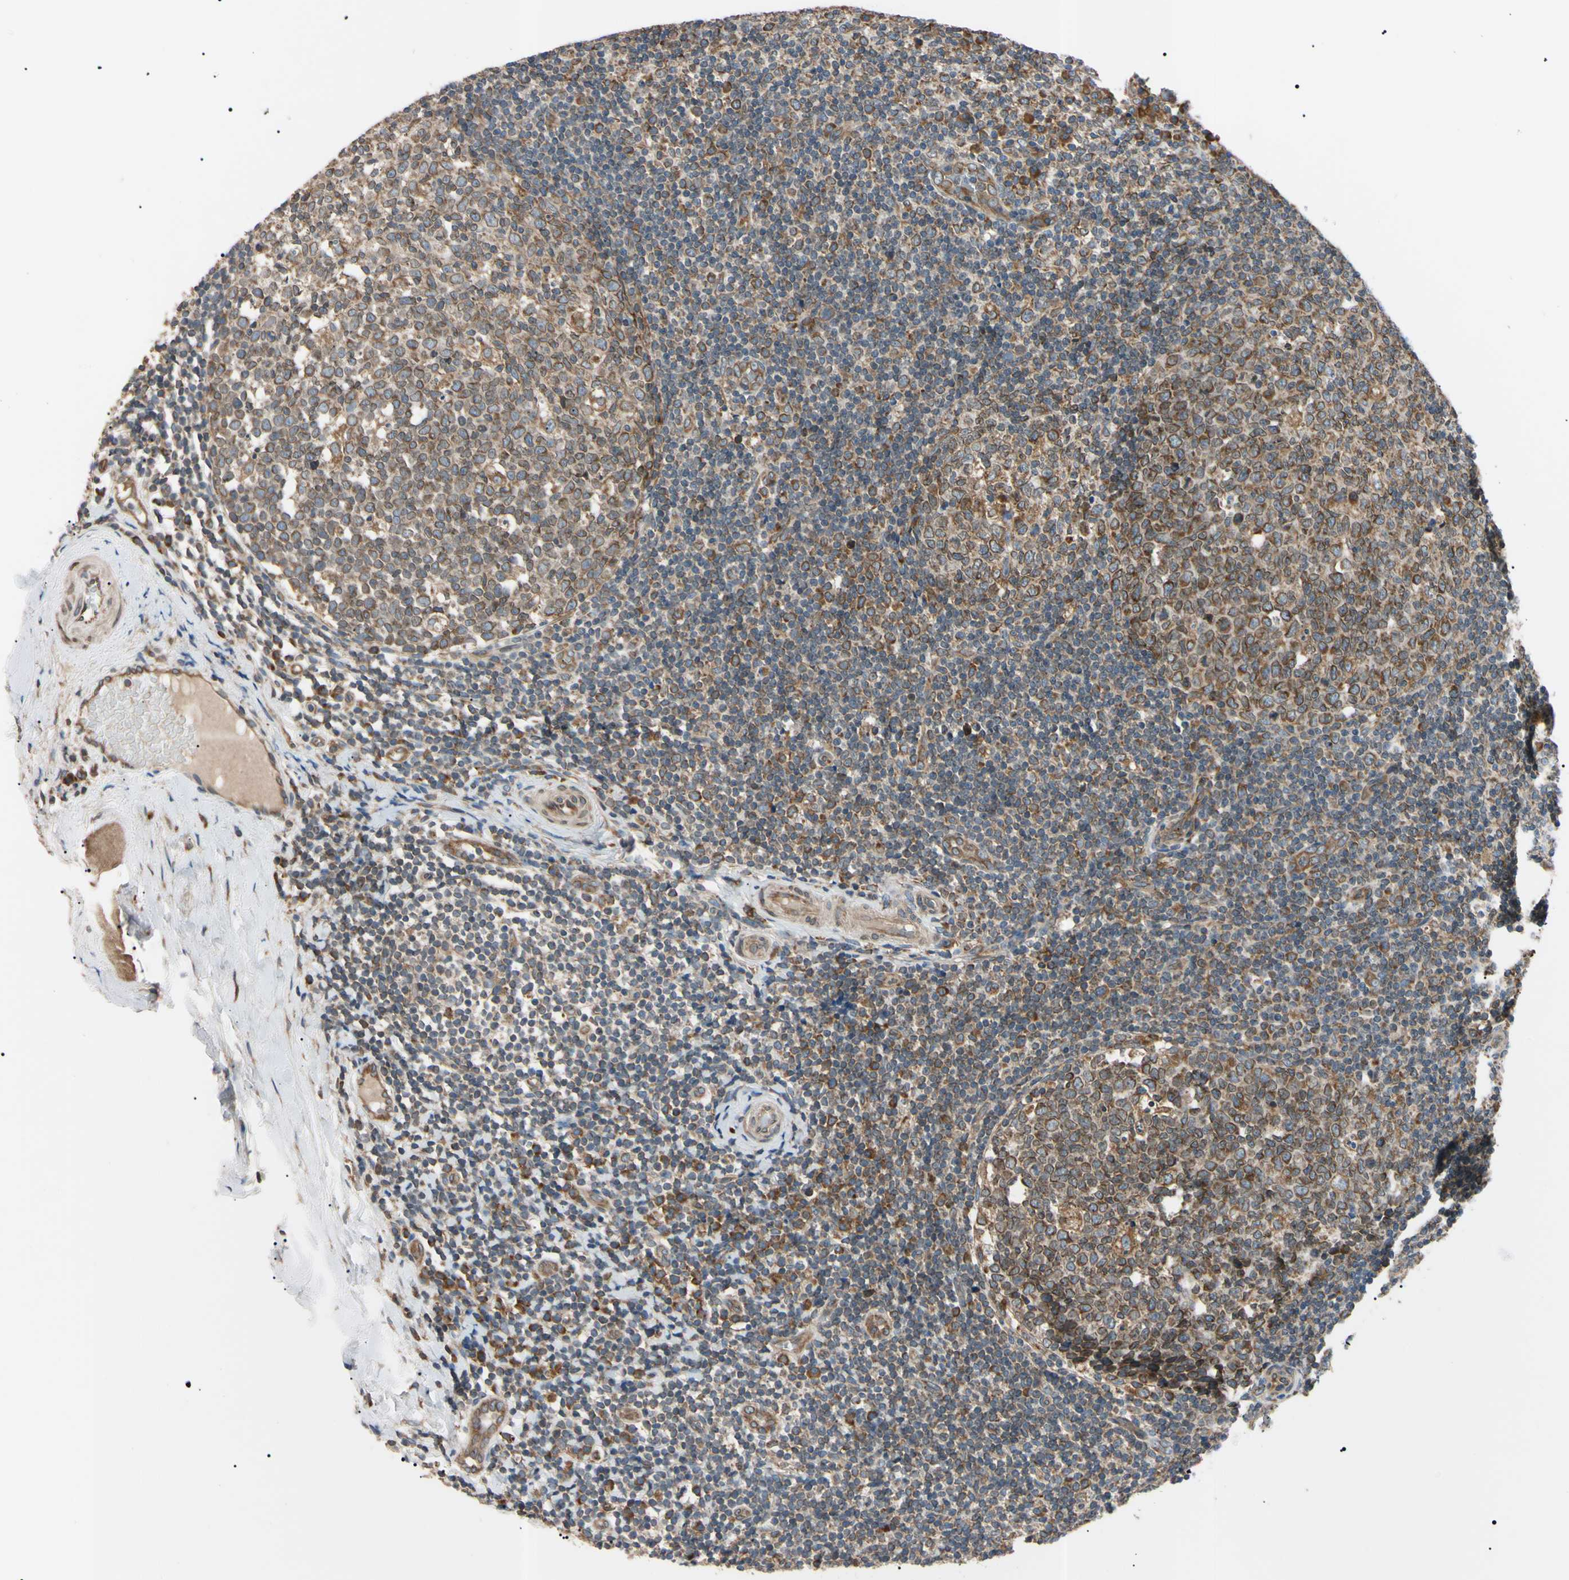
{"staining": {"intensity": "moderate", "quantity": ">75%", "location": "cytoplasmic/membranous"}, "tissue": "tonsil", "cell_type": "Germinal center cells", "image_type": "normal", "snomed": [{"axis": "morphology", "description": "Normal tissue, NOS"}, {"axis": "topography", "description": "Tonsil"}], "caption": "A photomicrograph of human tonsil stained for a protein demonstrates moderate cytoplasmic/membranous brown staining in germinal center cells. The protein of interest is stained brown, and the nuclei are stained in blue (DAB IHC with brightfield microscopy, high magnification).", "gene": "VAPA", "patient": {"sex": "female", "age": 19}}